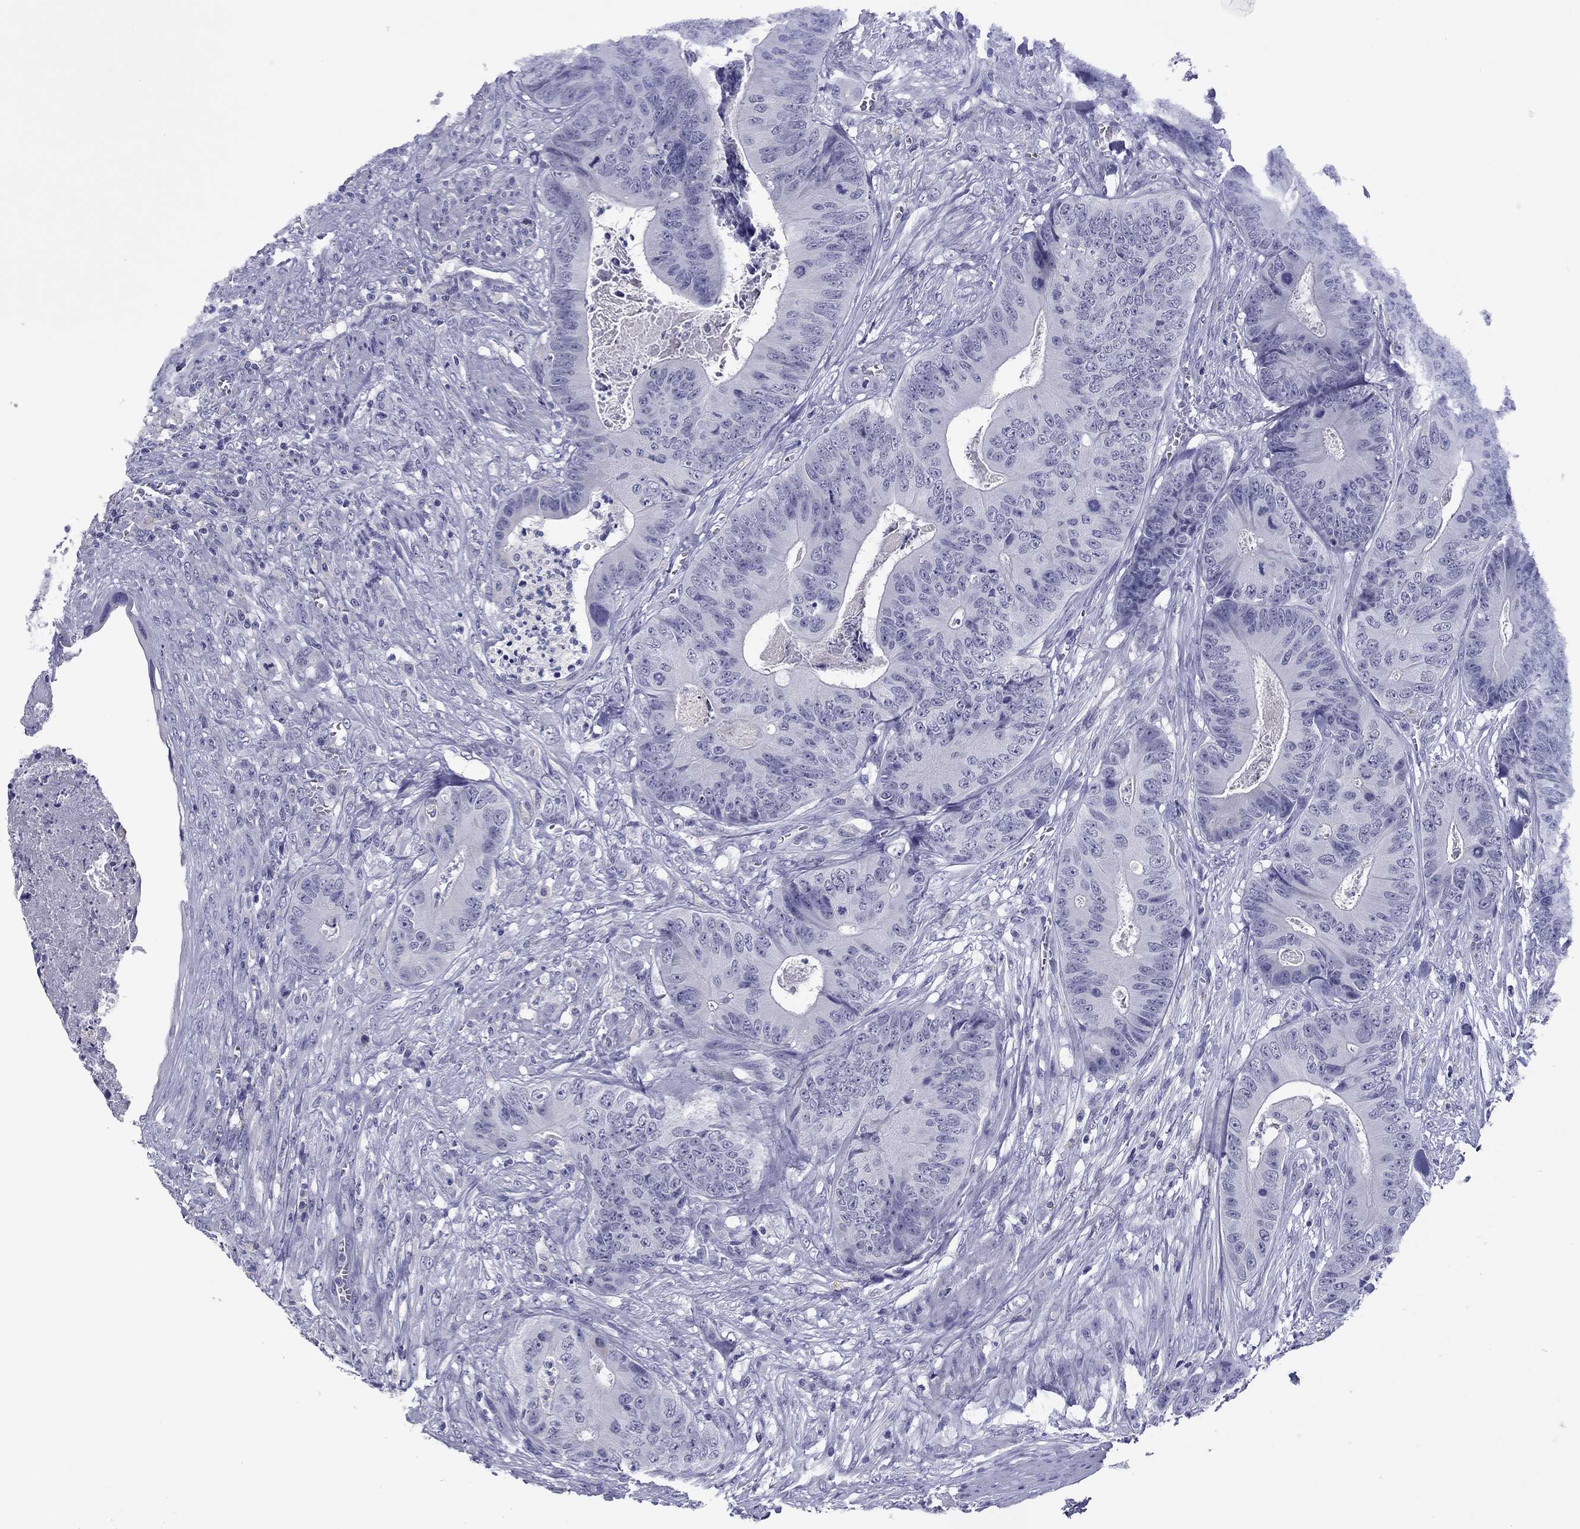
{"staining": {"intensity": "negative", "quantity": "none", "location": "none"}, "tissue": "colorectal cancer", "cell_type": "Tumor cells", "image_type": "cancer", "snomed": [{"axis": "morphology", "description": "Adenocarcinoma, NOS"}, {"axis": "topography", "description": "Colon"}], "caption": "Immunohistochemistry (IHC) histopathology image of adenocarcinoma (colorectal) stained for a protein (brown), which displays no positivity in tumor cells.", "gene": "TCFL5", "patient": {"sex": "male", "age": 84}}